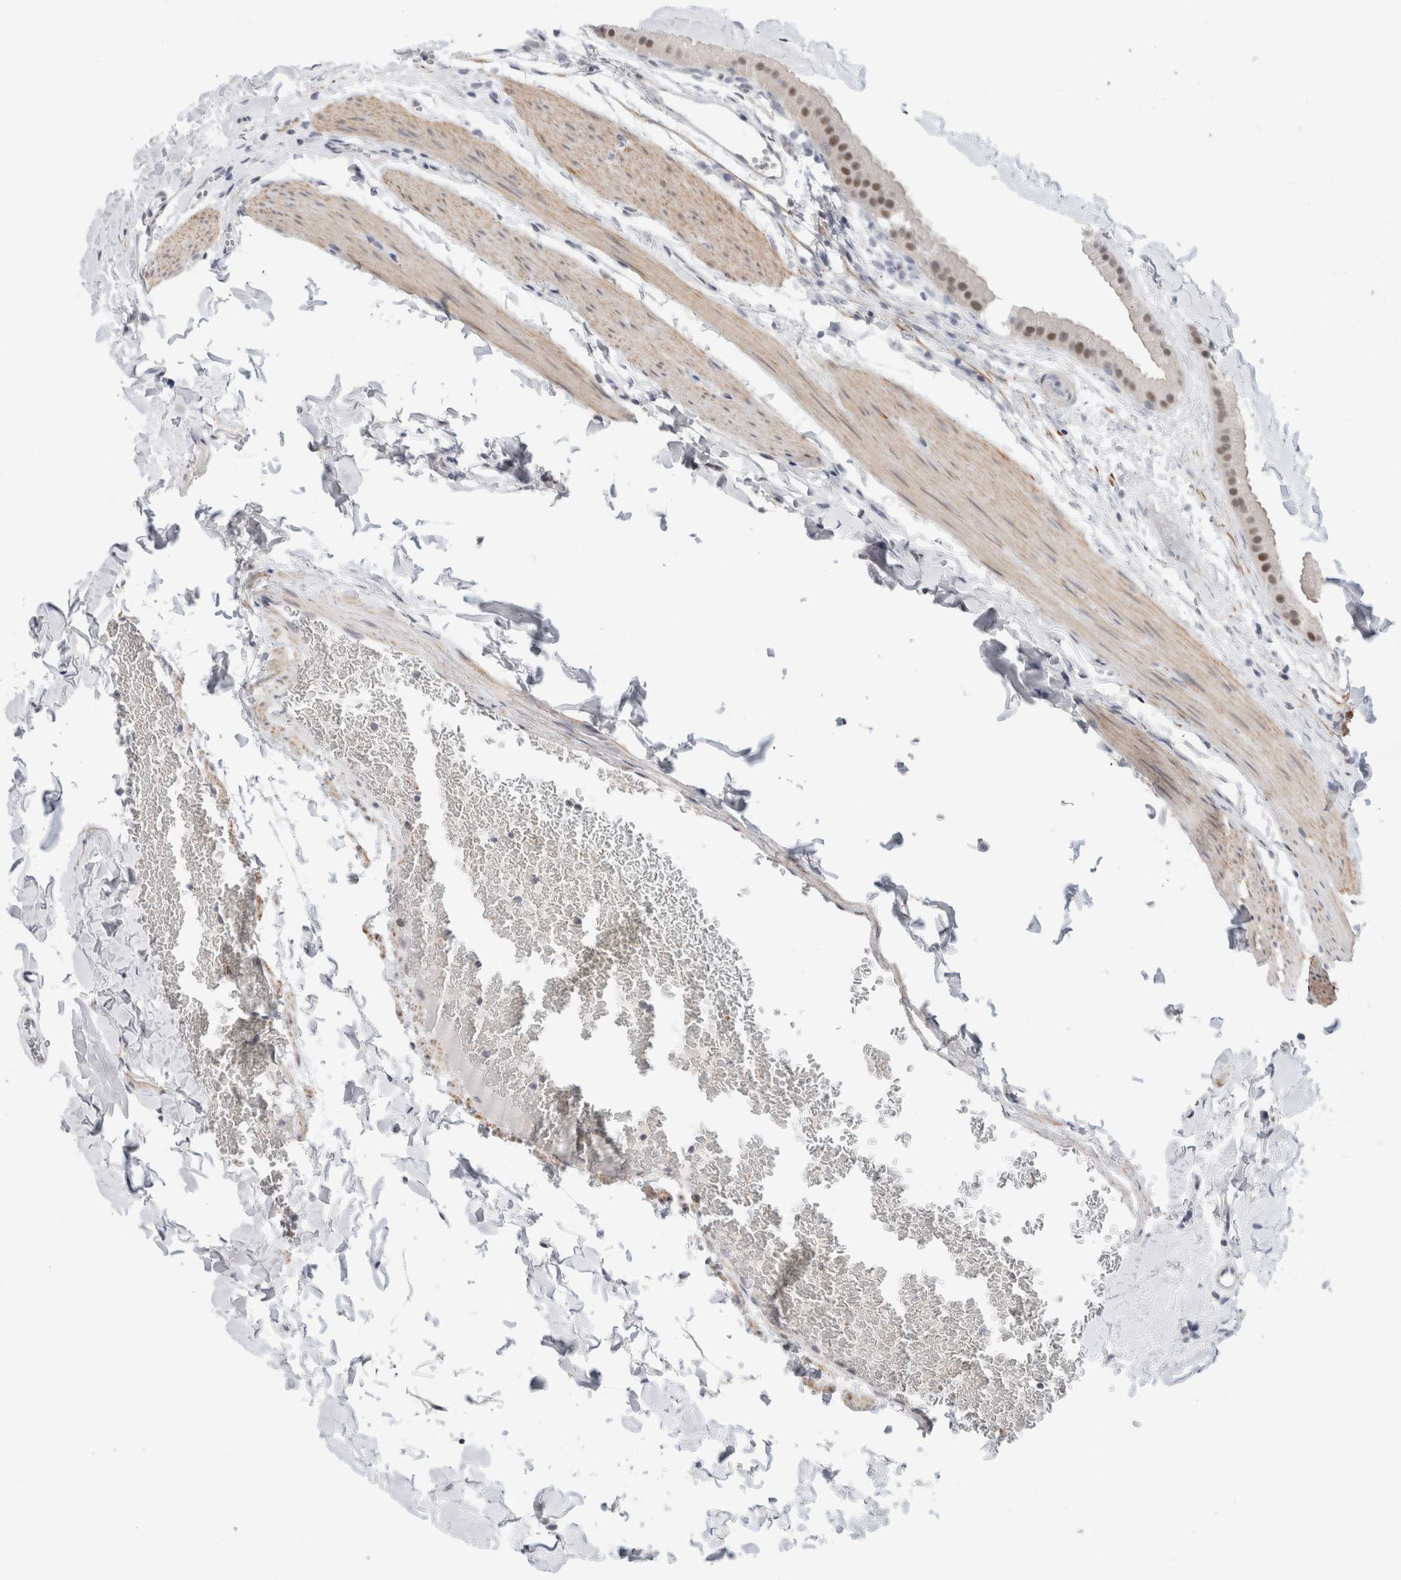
{"staining": {"intensity": "weak", "quantity": ">75%", "location": "nuclear"}, "tissue": "gallbladder", "cell_type": "Glandular cells", "image_type": "normal", "snomed": [{"axis": "morphology", "description": "Normal tissue, NOS"}, {"axis": "topography", "description": "Gallbladder"}], "caption": "The image demonstrates staining of normal gallbladder, revealing weak nuclear protein expression (brown color) within glandular cells.", "gene": "KNL1", "patient": {"sex": "female", "age": 64}}